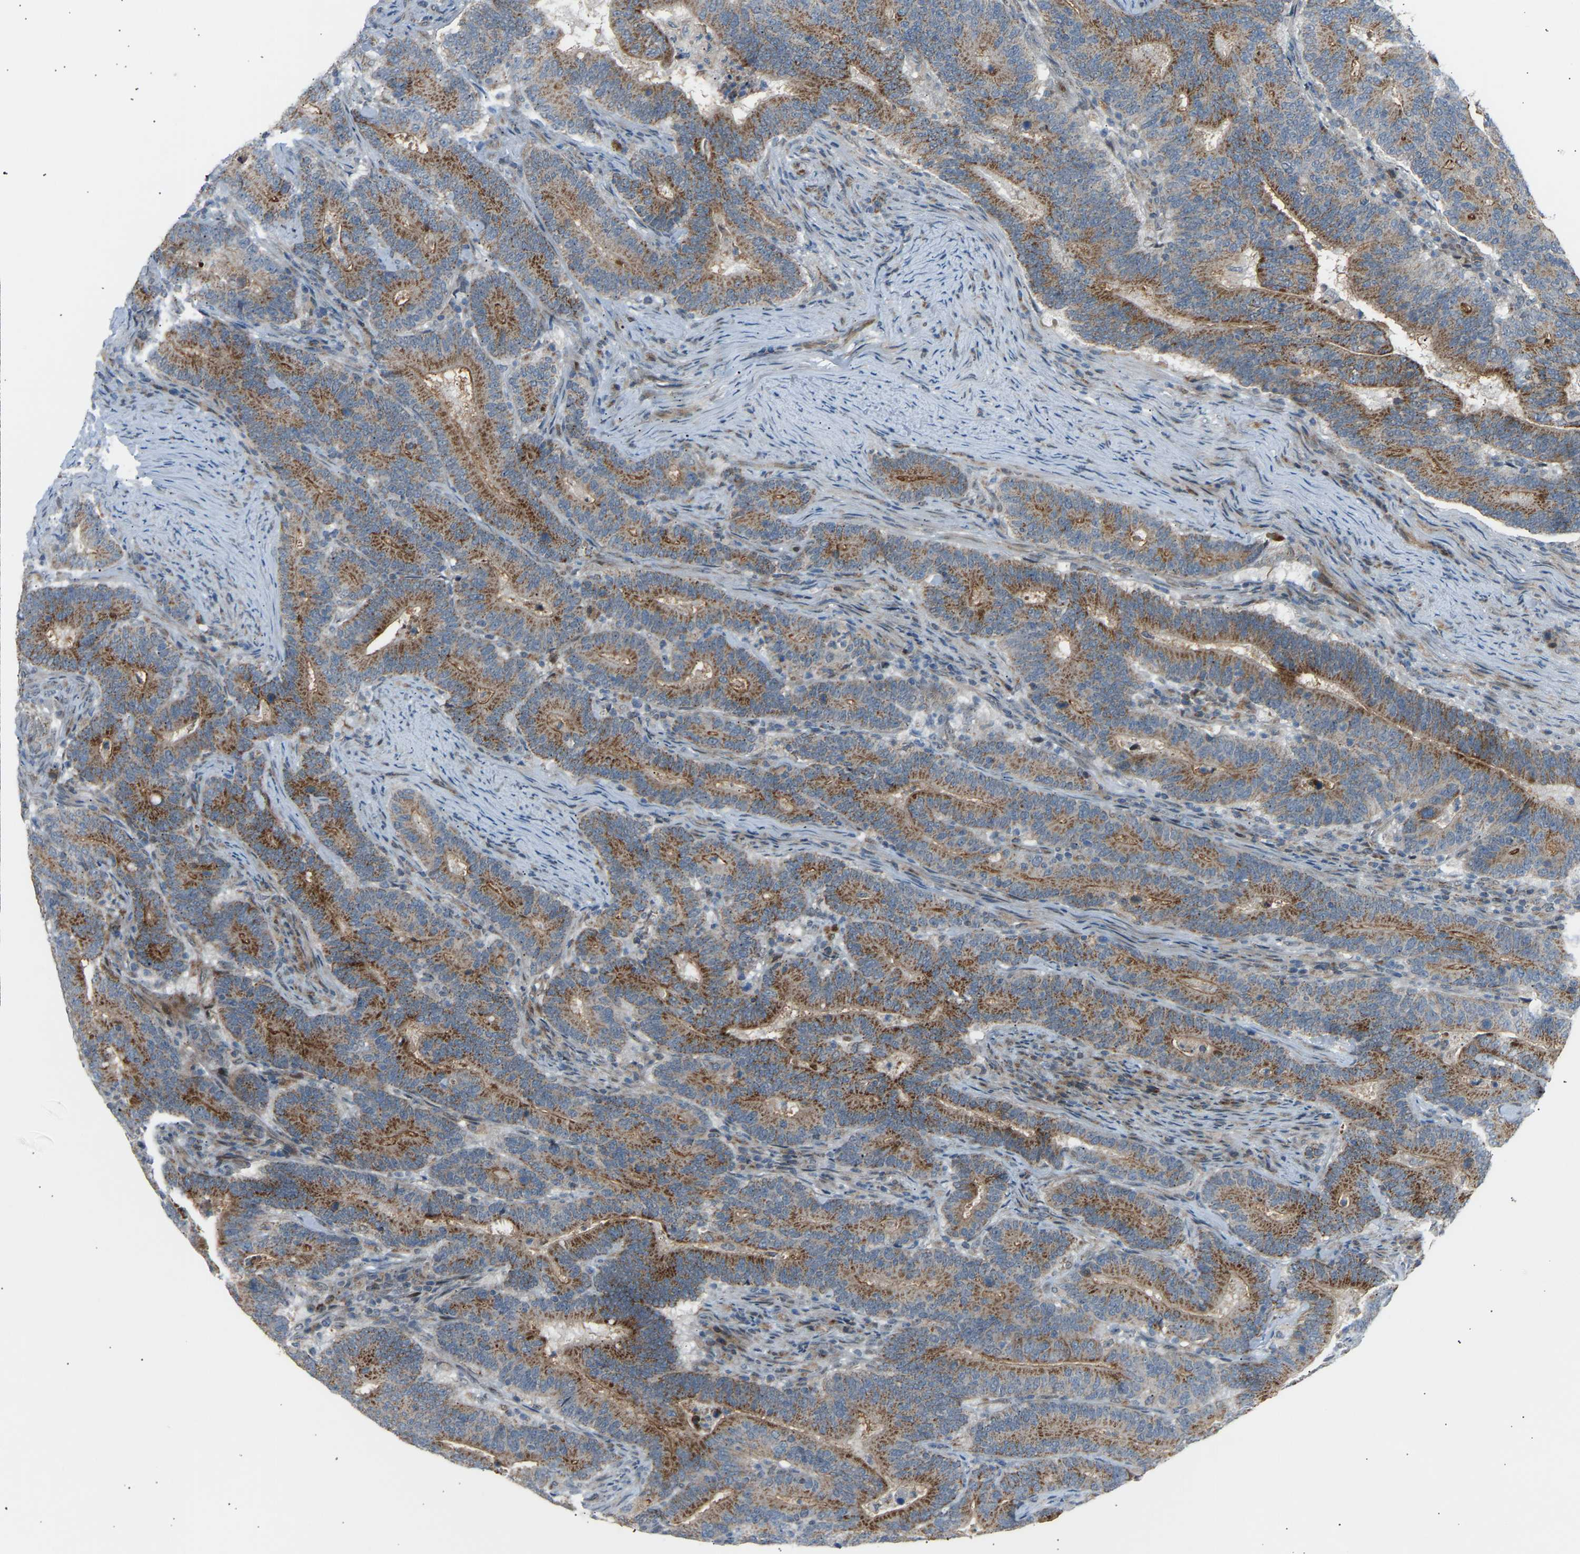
{"staining": {"intensity": "moderate", "quantity": ">75%", "location": "cytoplasmic/membranous"}, "tissue": "colorectal cancer", "cell_type": "Tumor cells", "image_type": "cancer", "snomed": [{"axis": "morphology", "description": "Adenocarcinoma, NOS"}, {"axis": "topography", "description": "Colon"}], "caption": "High-power microscopy captured an immunohistochemistry (IHC) image of adenocarcinoma (colorectal), revealing moderate cytoplasmic/membranous staining in about >75% of tumor cells.", "gene": "VPS41", "patient": {"sex": "female", "age": 66}}